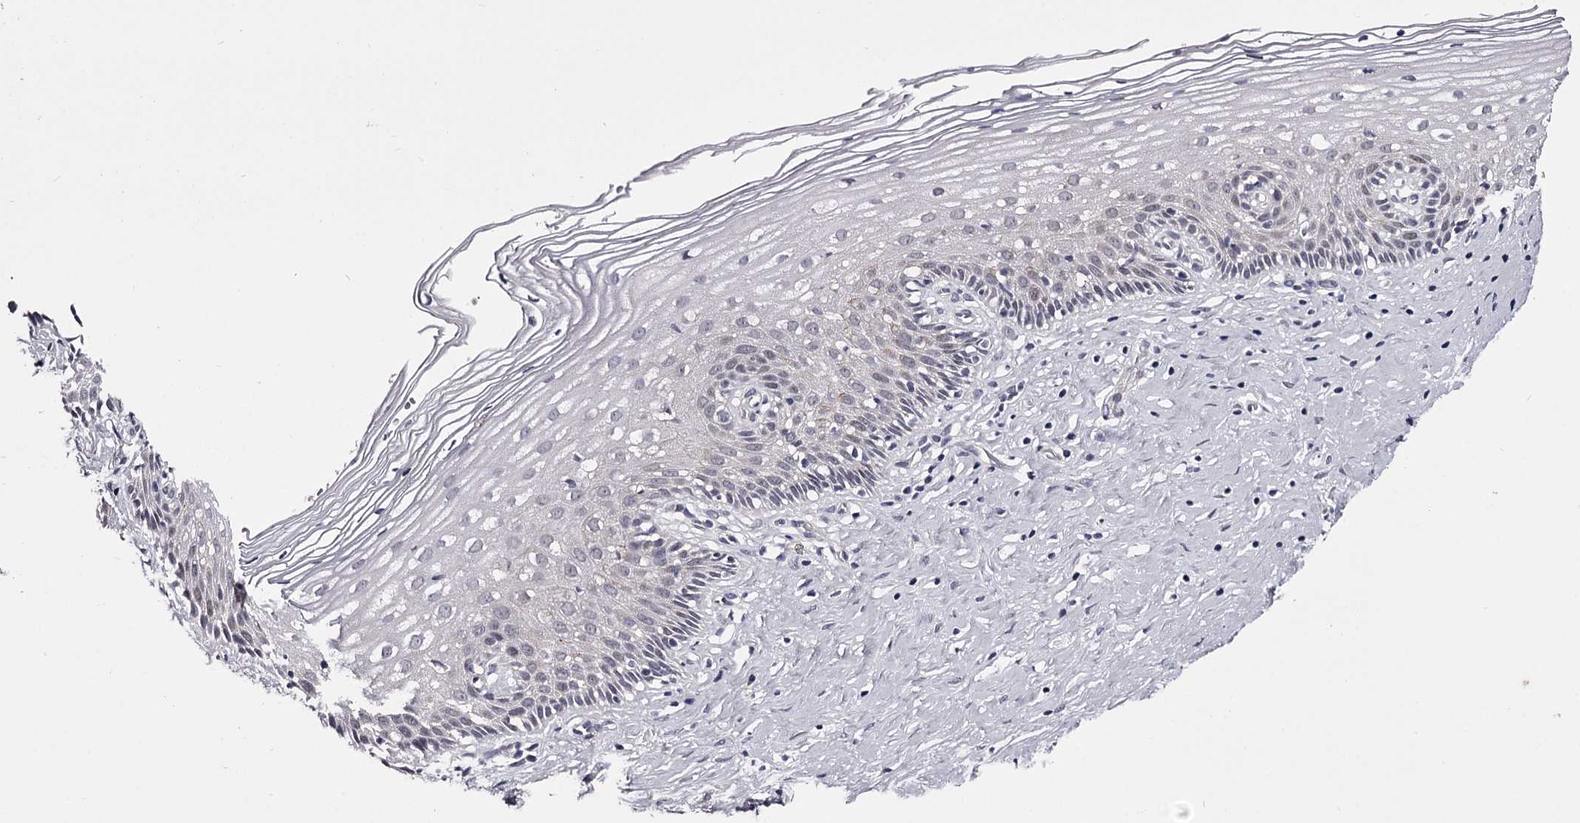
{"staining": {"intensity": "negative", "quantity": "none", "location": "none"}, "tissue": "cervix", "cell_type": "Glandular cells", "image_type": "normal", "snomed": [{"axis": "morphology", "description": "Normal tissue, NOS"}, {"axis": "topography", "description": "Cervix"}], "caption": "Cervix was stained to show a protein in brown. There is no significant staining in glandular cells. Brightfield microscopy of IHC stained with DAB (brown) and hematoxylin (blue), captured at high magnification.", "gene": "OVOL2", "patient": {"sex": "female", "age": 33}}